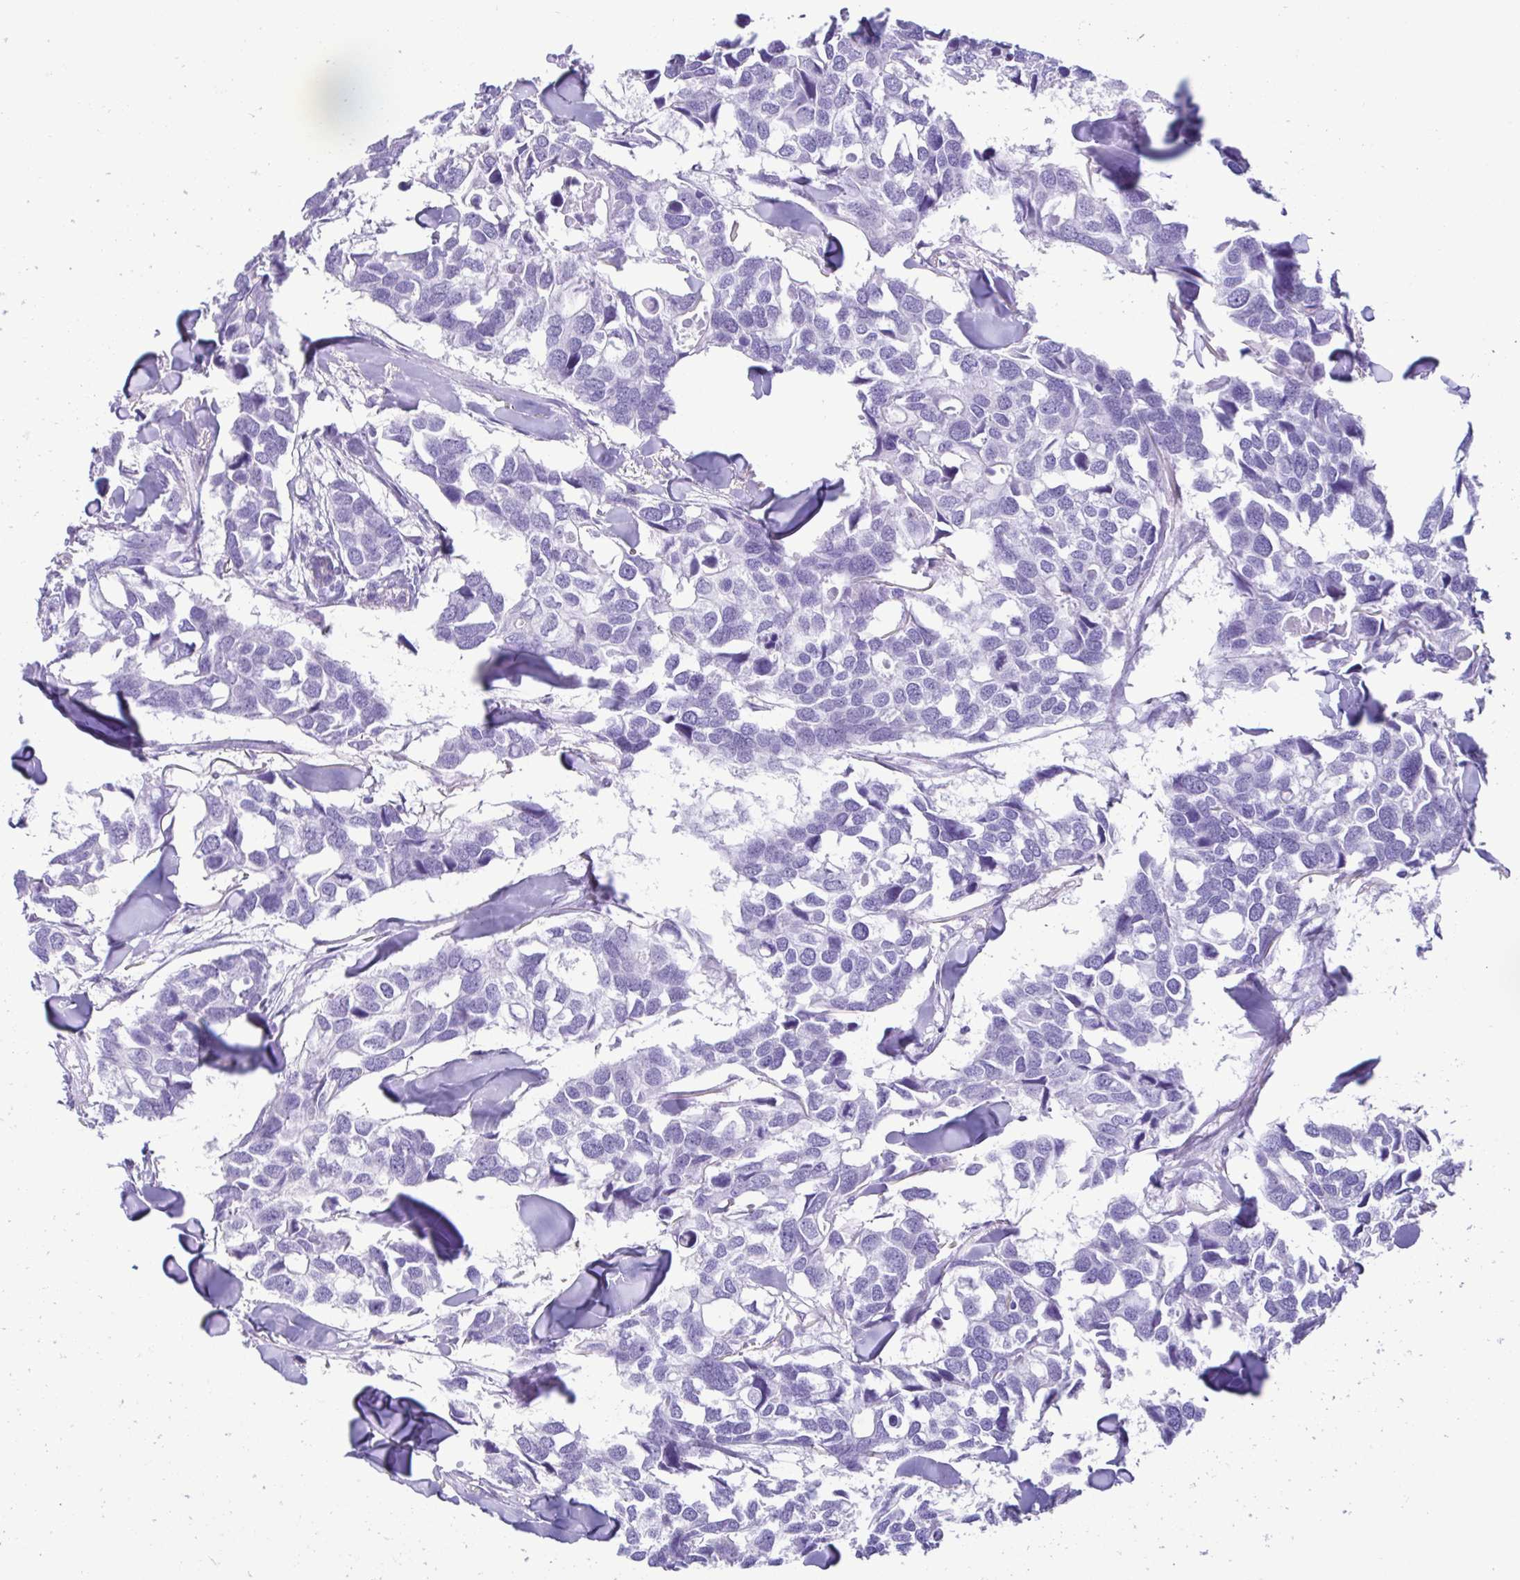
{"staining": {"intensity": "negative", "quantity": "none", "location": "none"}, "tissue": "breast cancer", "cell_type": "Tumor cells", "image_type": "cancer", "snomed": [{"axis": "morphology", "description": "Duct carcinoma"}, {"axis": "topography", "description": "Breast"}], "caption": "Protein analysis of breast cancer exhibits no significant positivity in tumor cells.", "gene": "ACTRT3", "patient": {"sex": "female", "age": 83}}